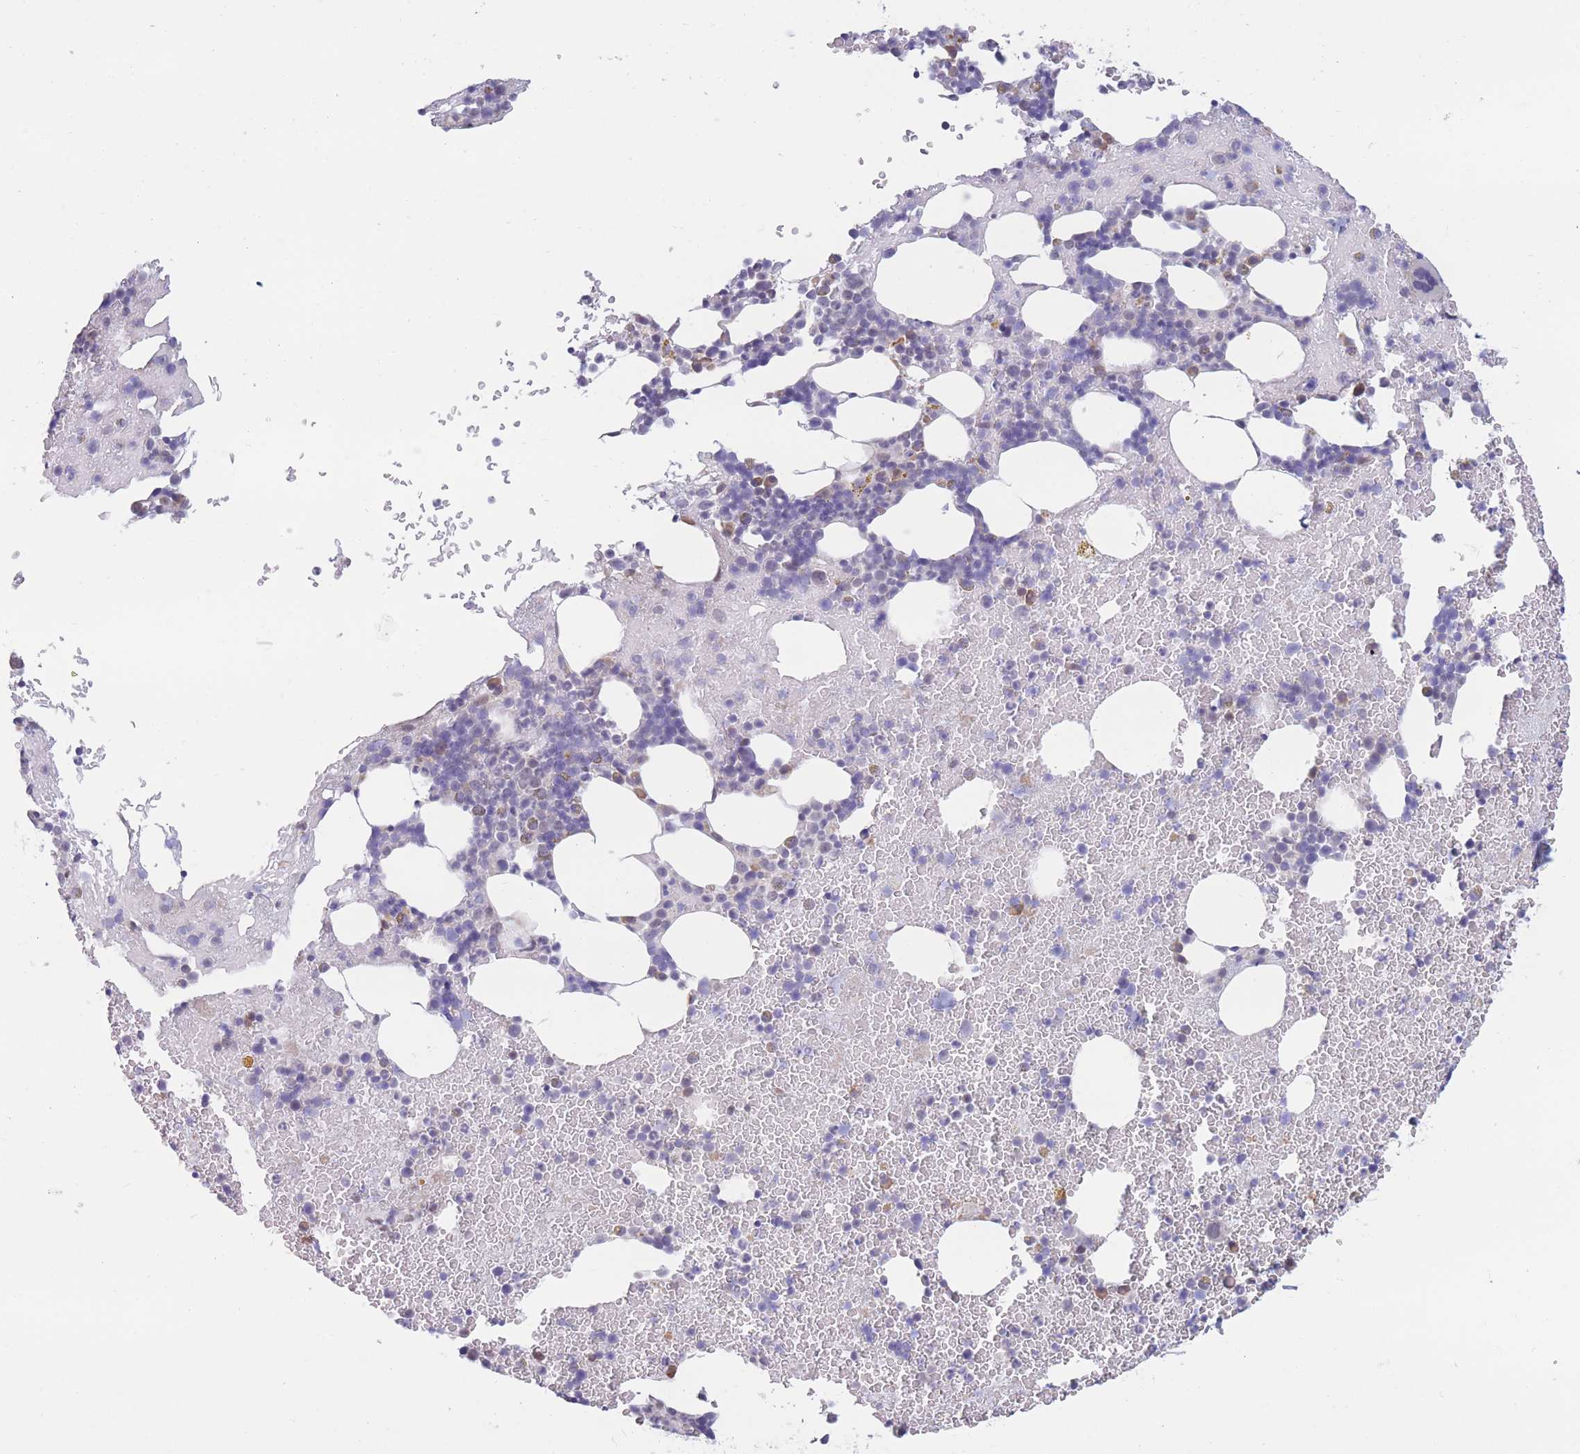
{"staining": {"intensity": "negative", "quantity": "none", "location": "none"}, "tissue": "bone marrow", "cell_type": "Hematopoietic cells", "image_type": "normal", "snomed": [{"axis": "morphology", "description": "Normal tissue, NOS"}, {"axis": "topography", "description": "Bone marrow"}], "caption": "Immunohistochemistry (IHC) photomicrograph of normal human bone marrow stained for a protein (brown), which exhibits no expression in hematopoietic cells.", "gene": "COL27A1", "patient": {"sex": "male", "age": 26}}